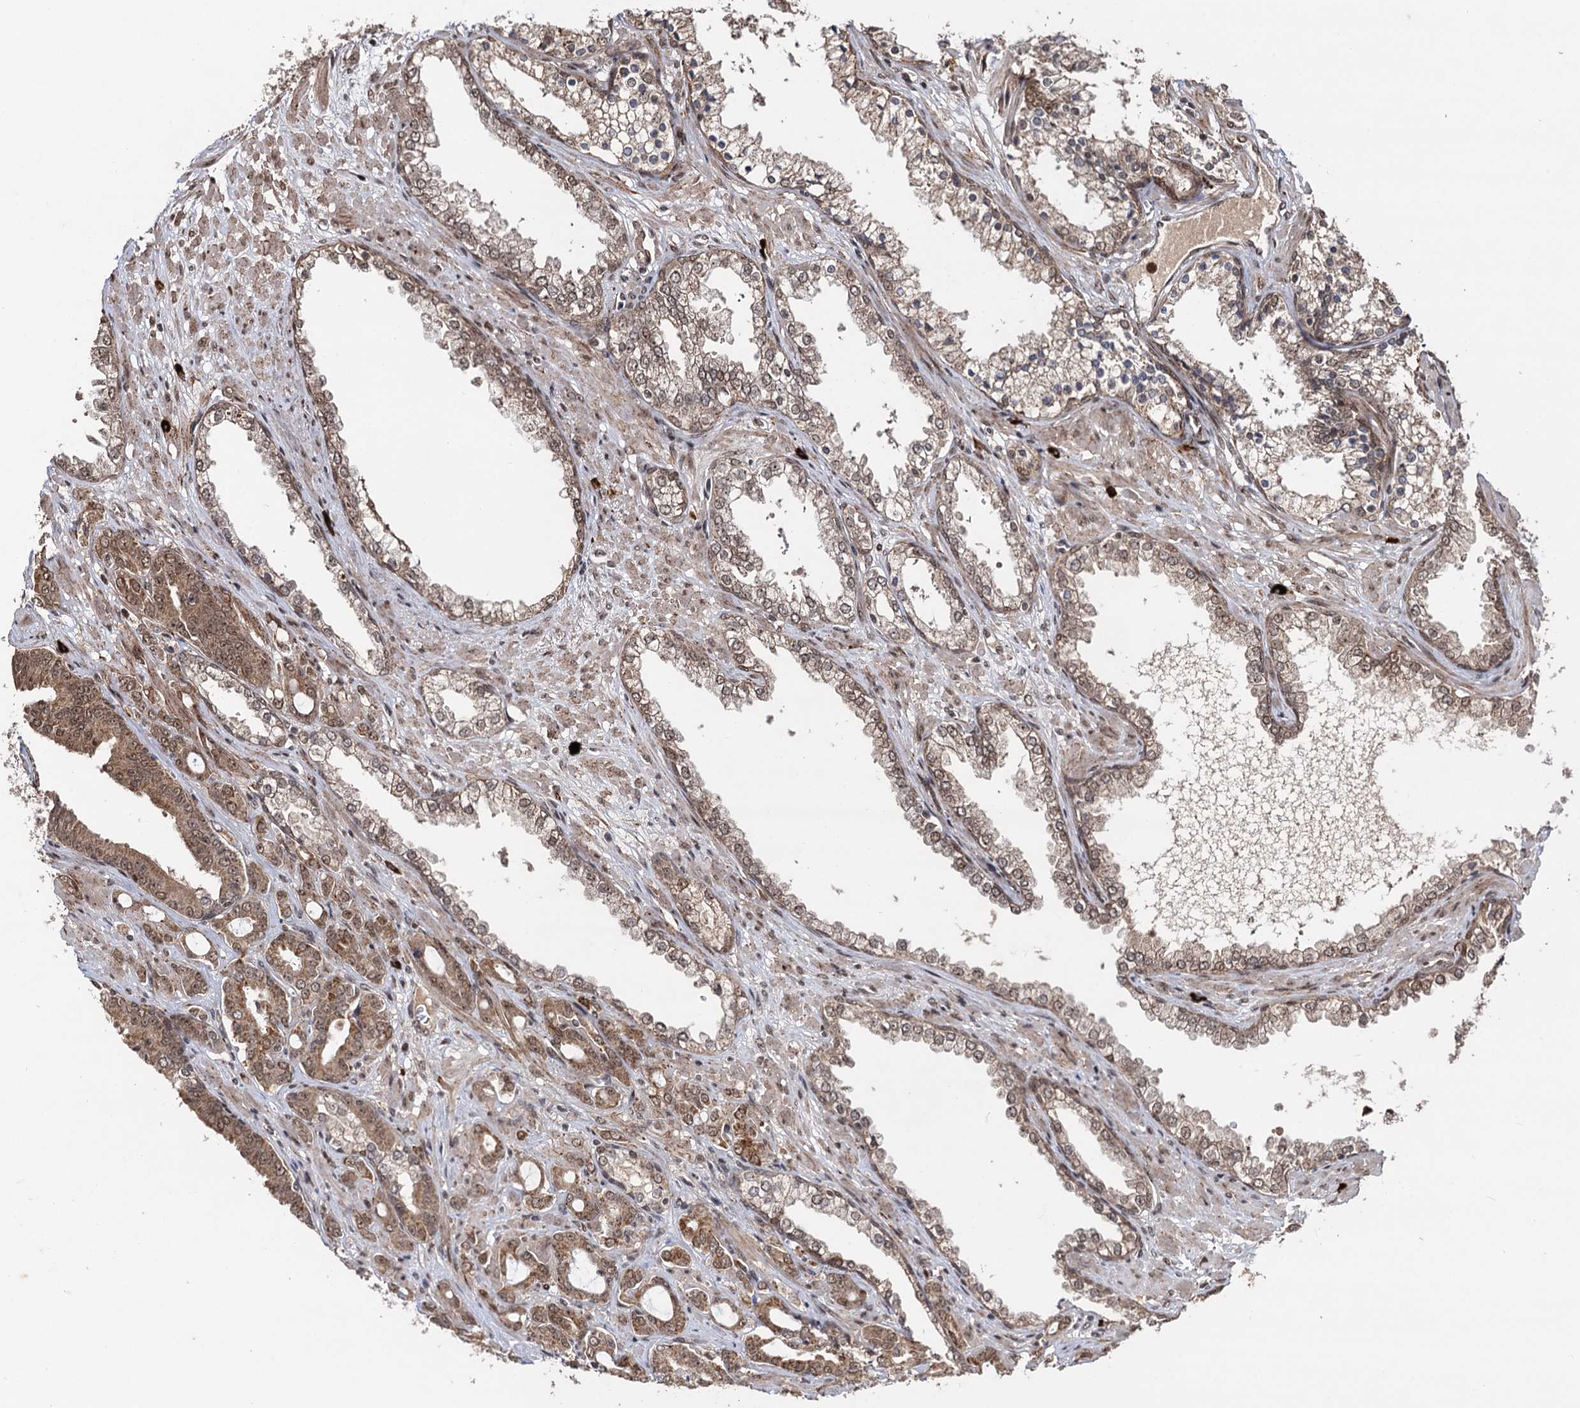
{"staining": {"intensity": "moderate", "quantity": ">75%", "location": "cytoplasmic/membranous,nuclear"}, "tissue": "prostate cancer", "cell_type": "Tumor cells", "image_type": "cancer", "snomed": [{"axis": "morphology", "description": "Adenocarcinoma, High grade"}, {"axis": "topography", "description": "Prostate"}], "caption": "About >75% of tumor cells in prostate high-grade adenocarcinoma exhibit moderate cytoplasmic/membranous and nuclear protein positivity as visualized by brown immunohistochemical staining.", "gene": "SFSWAP", "patient": {"sex": "male", "age": 72}}